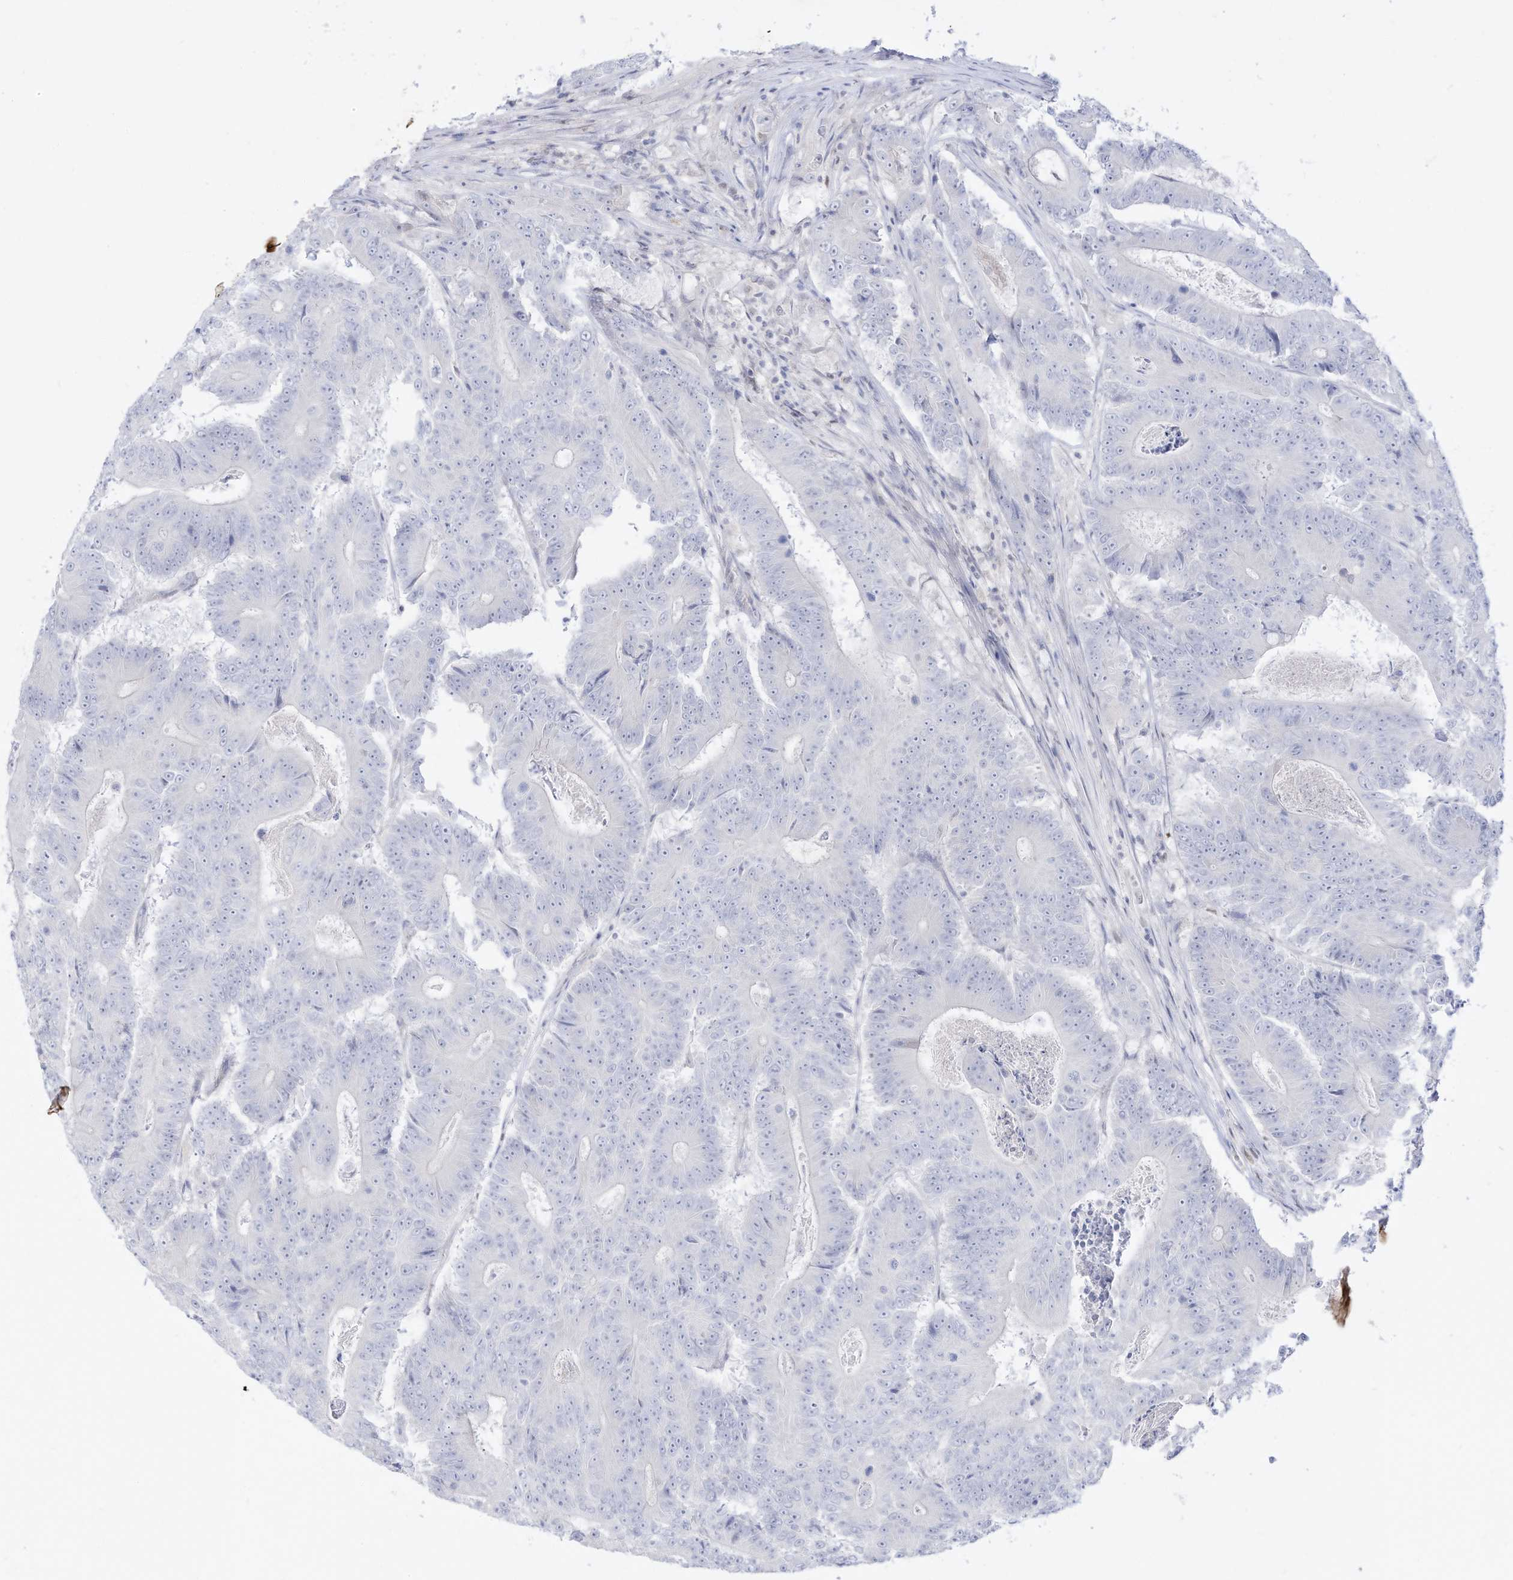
{"staining": {"intensity": "negative", "quantity": "none", "location": "none"}, "tissue": "colorectal cancer", "cell_type": "Tumor cells", "image_type": "cancer", "snomed": [{"axis": "morphology", "description": "Adenocarcinoma, NOS"}, {"axis": "topography", "description": "Colon"}], "caption": "This is a photomicrograph of immunohistochemistry (IHC) staining of colorectal adenocarcinoma, which shows no positivity in tumor cells. (DAB (3,3'-diaminobenzidine) immunohistochemistry with hematoxylin counter stain).", "gene": "DMKN", "patient": {"sex": "male", "age": 83}}